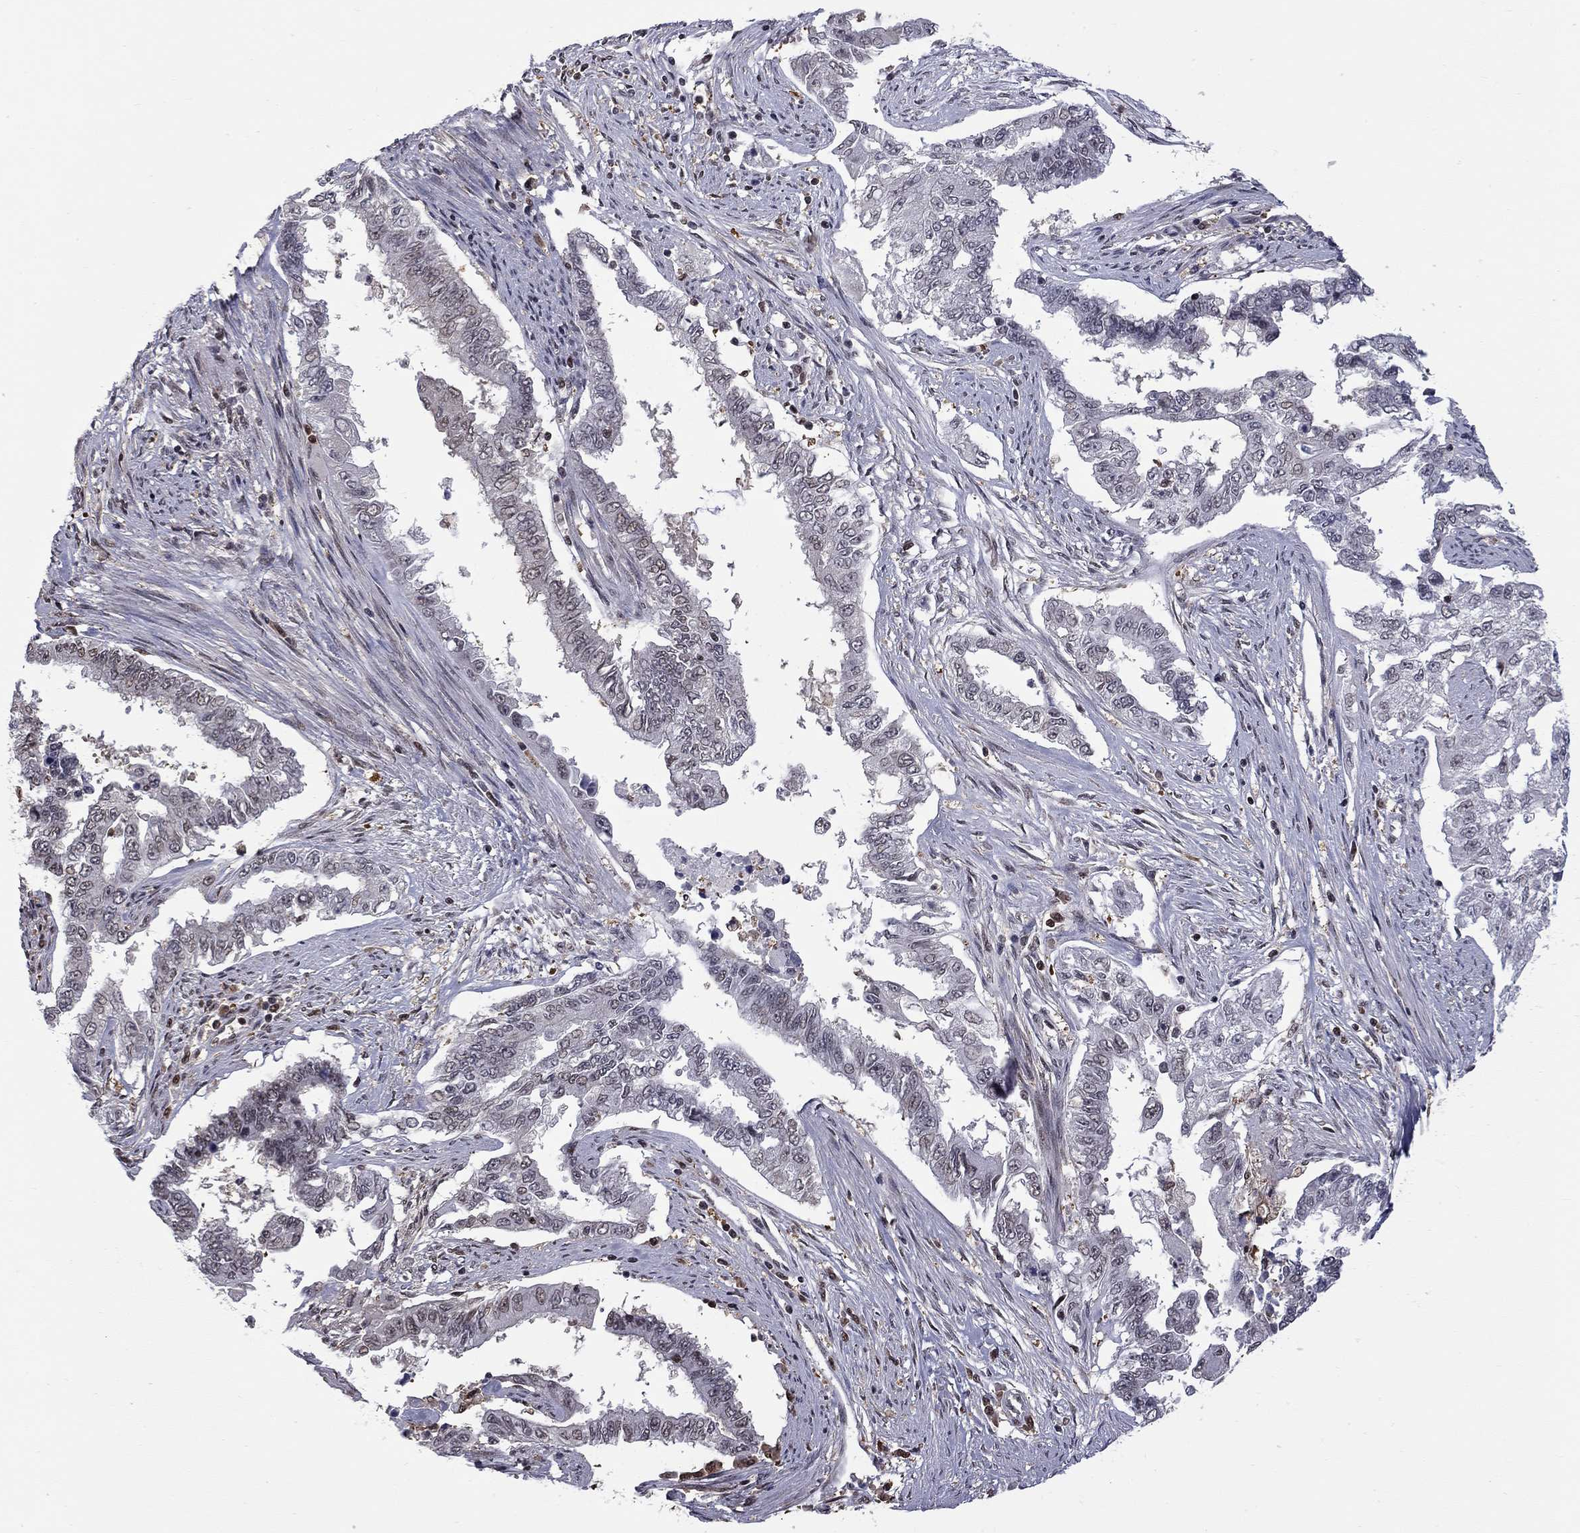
{"staining": {"intensity": "negative", "quantity": "none", "location": "none"}, "tissue": "endometrial cancer", "cell_type": "Tumor cells", "image_type": "cancer", "snomed": [{"axis": "morphology", "description": "Adenocarcinoma, NOS"}, {"axis": "topography", "description": "Uterus"}], "caption": "Adenocarcinoma (endometrial) was stained to show a protein in brown. There is no significant staining in tumor cells.", "gene": "RFWD3", "patient": {"sex": "female", "age": 59}}